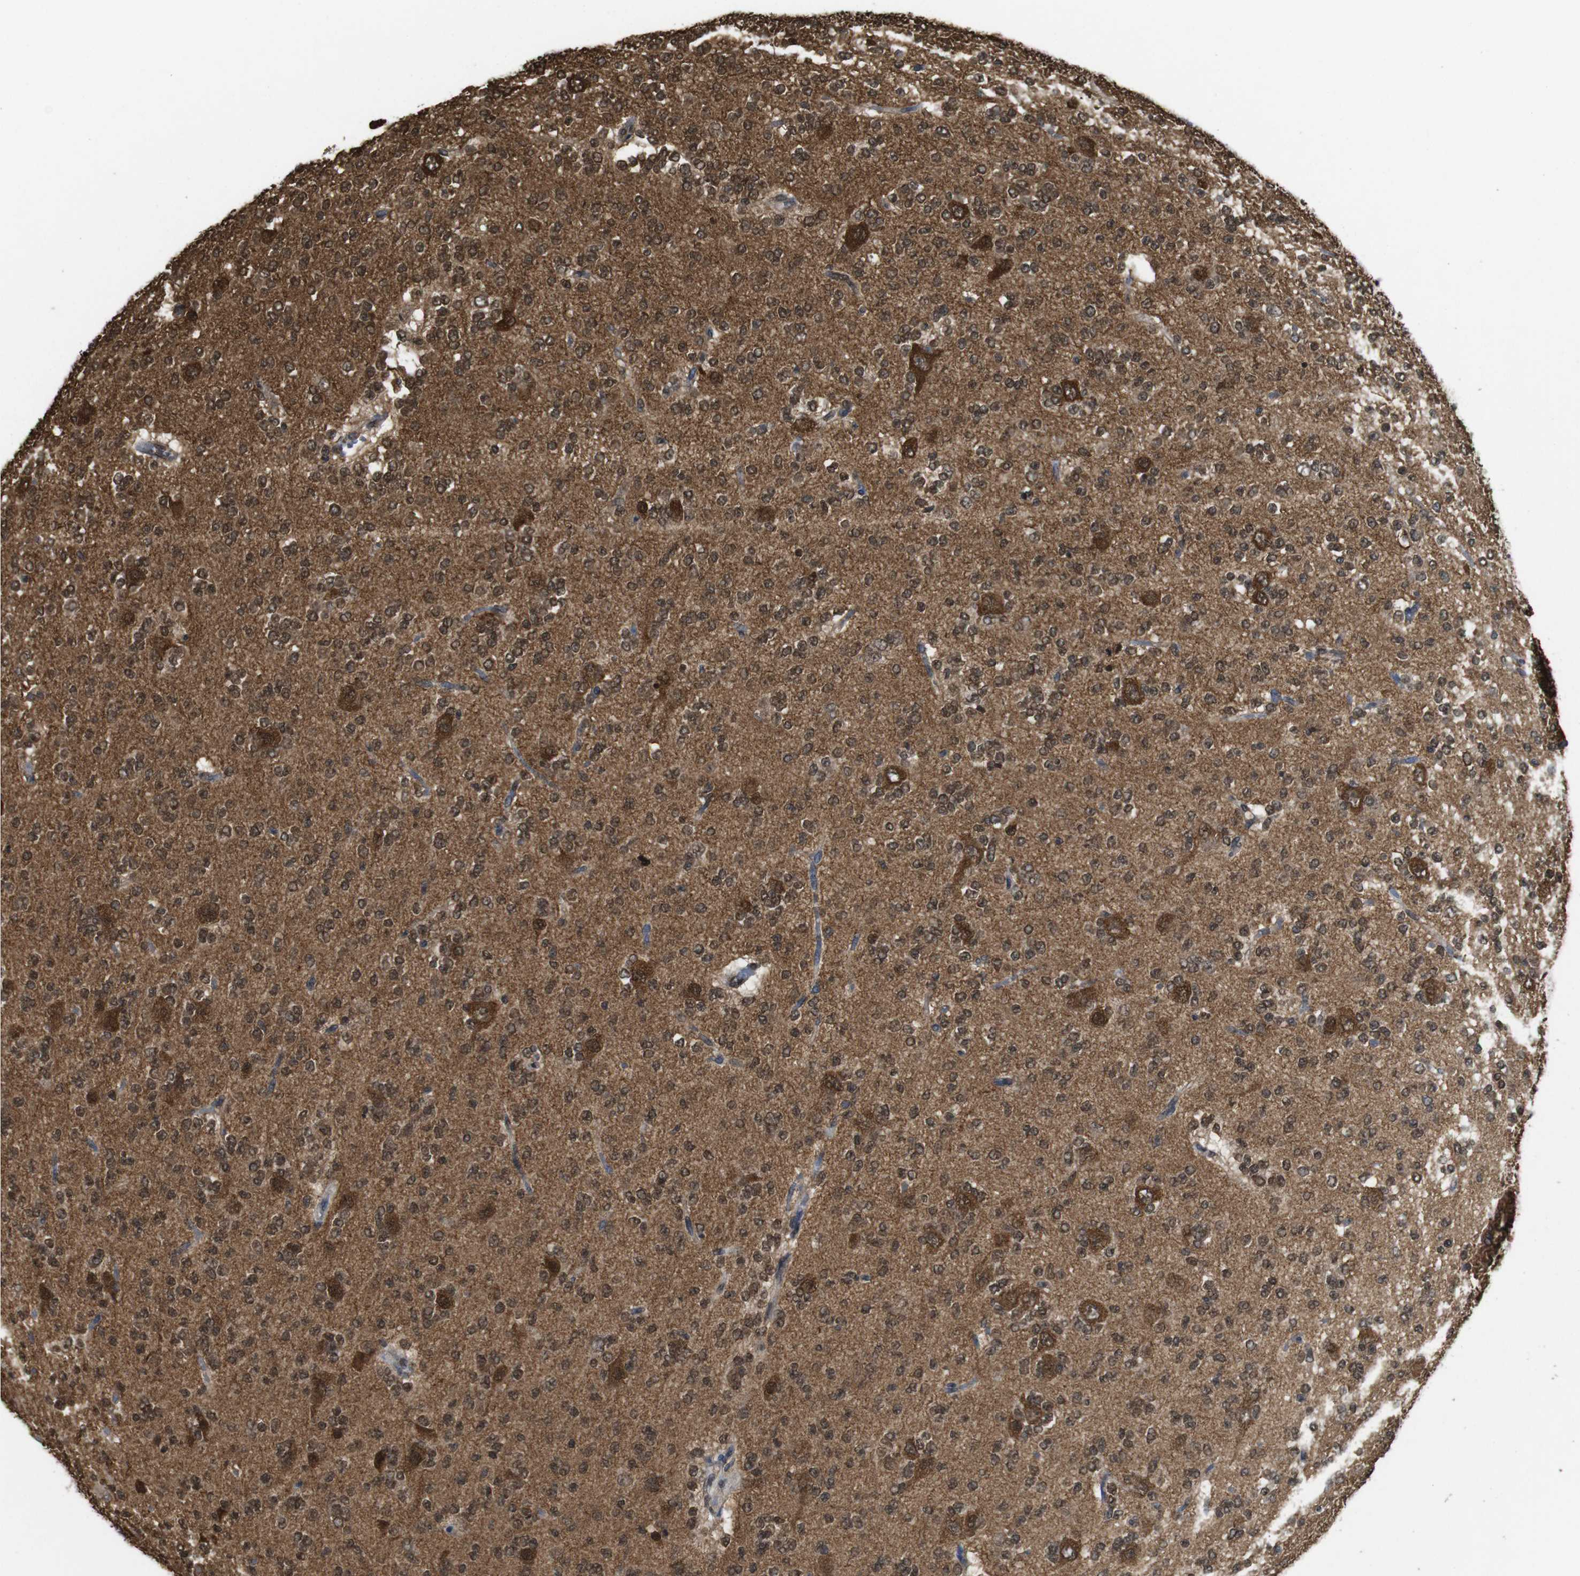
{"staining": {"intensity": "strong", "quantity": "25%-75%", "location": "cytoplasmic/membranous"}, "tissue": "glioma", "cell_type": "Tumor cells", "image_type": "cancer", "snomed": [{"axis": "morphology", "description": "Glioma, malignant, Low grade"}, {"axis": "topography", "description": "Brain"}], "caption": "Tumor cells demonstrate high levels of strong cytoplasmic/membranous staining in about 25%-75% of cells in malignant glioma (low-grade).", "gene": "YWHAG", "patient": {"sex": "male", "age": 38}}